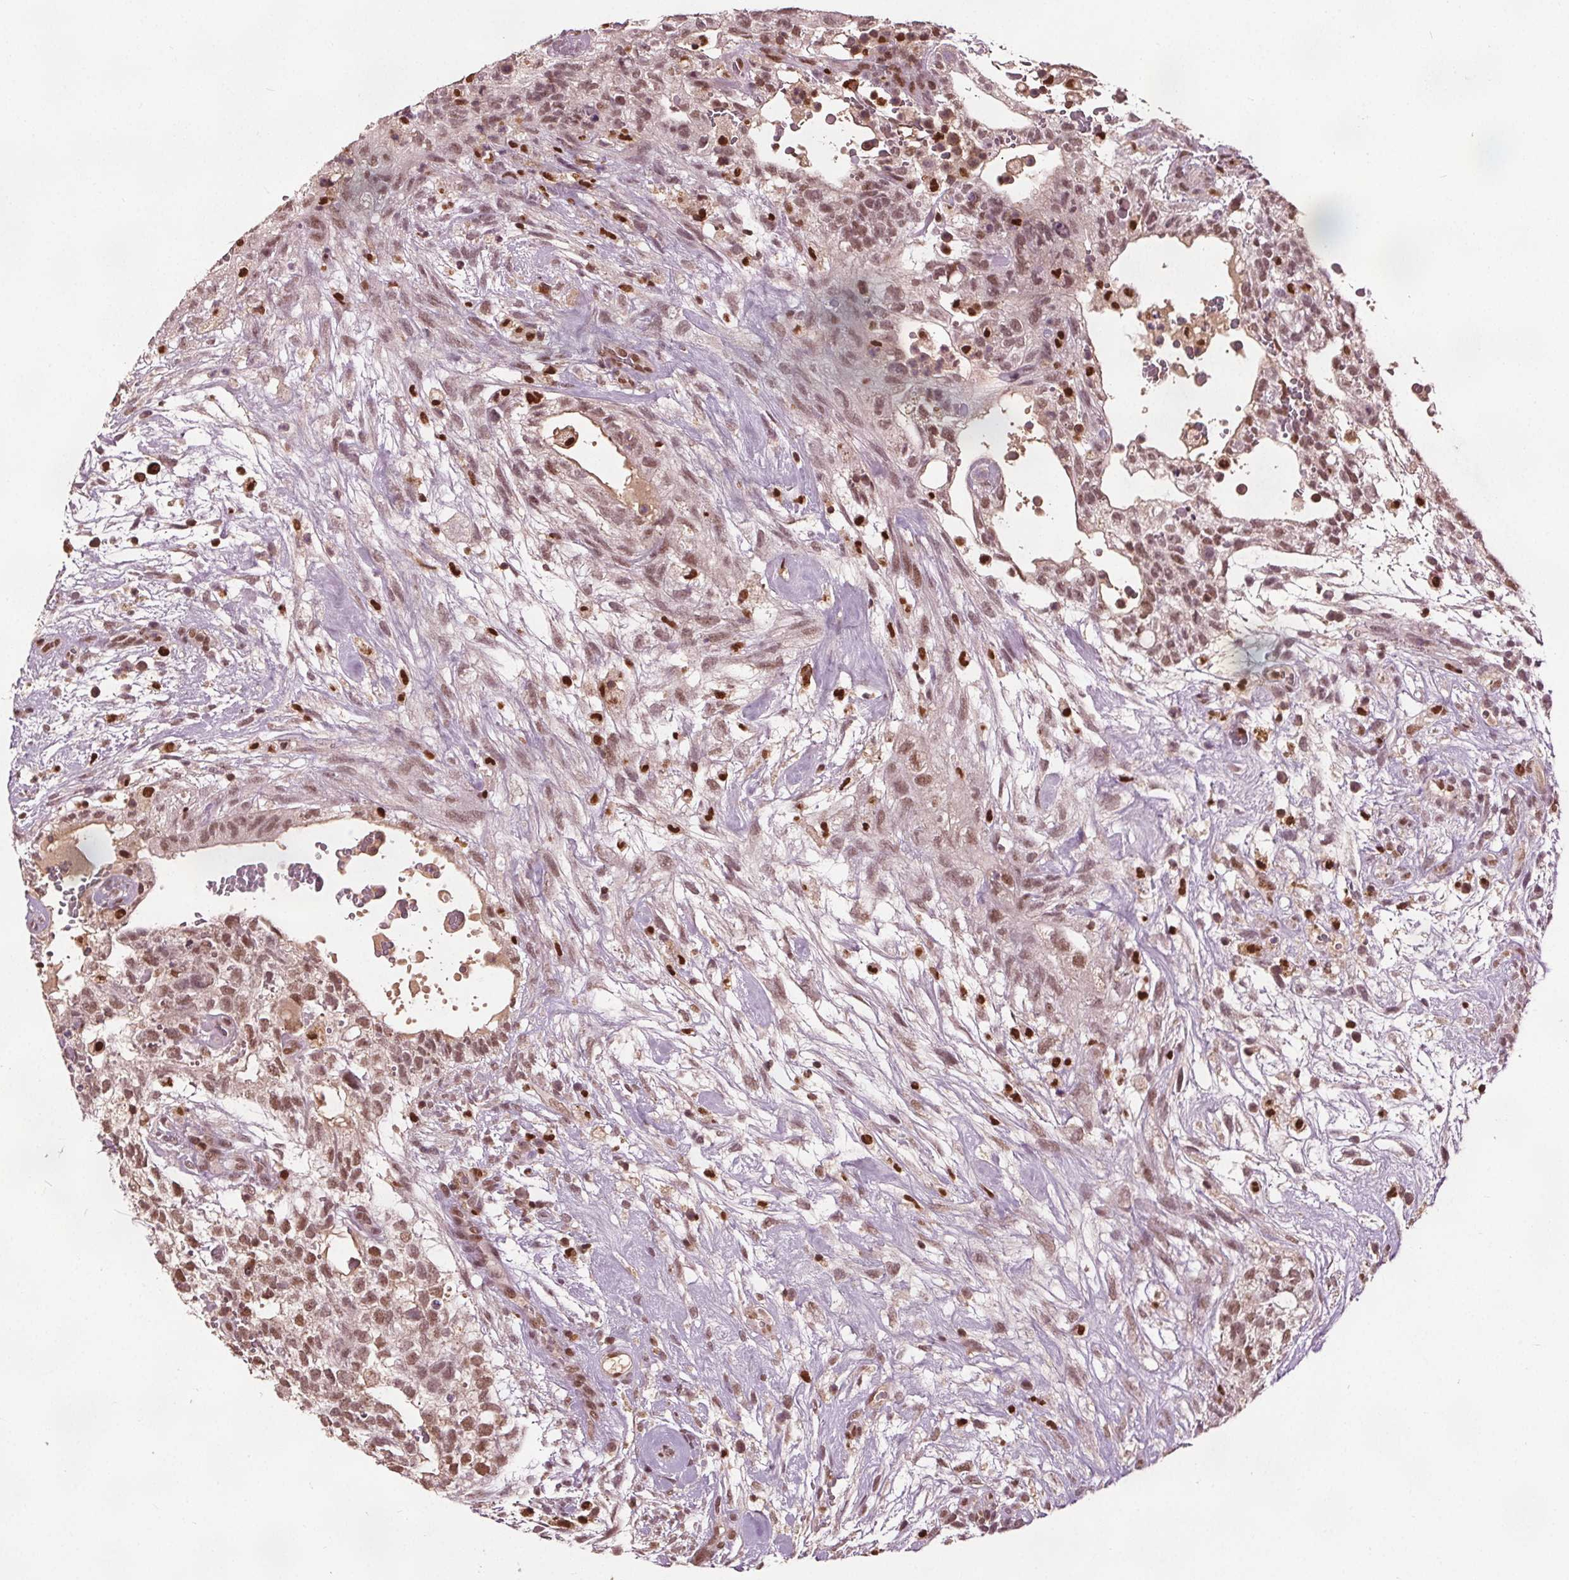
{"staining": {"intensity": "moderate", "quantity": ">75%", "location": "nuclear"}, "tissue": "testis cancer", "cell_type": "Tumor cells", "image_type": "cancer", "snomed": [{"axis": "morphology", "description": "Normal tissue, NOS"}, {"axis": "morphology", "description": "Carcinoma, Embryonal, NOS"}, {"axis": "topography", "description": "Testis"}], "caption": "Protein staining by IHC demonstrates moderate nuclear expression in about >75% of tumor cells in testis embryonal carcinoma. Using DAB (brown) and hematoxylin (blue) stains, captured at high magnification using brightfield microscopy.", "gene": "DDX11", "patient": {"sex": "male", "age": 32}}